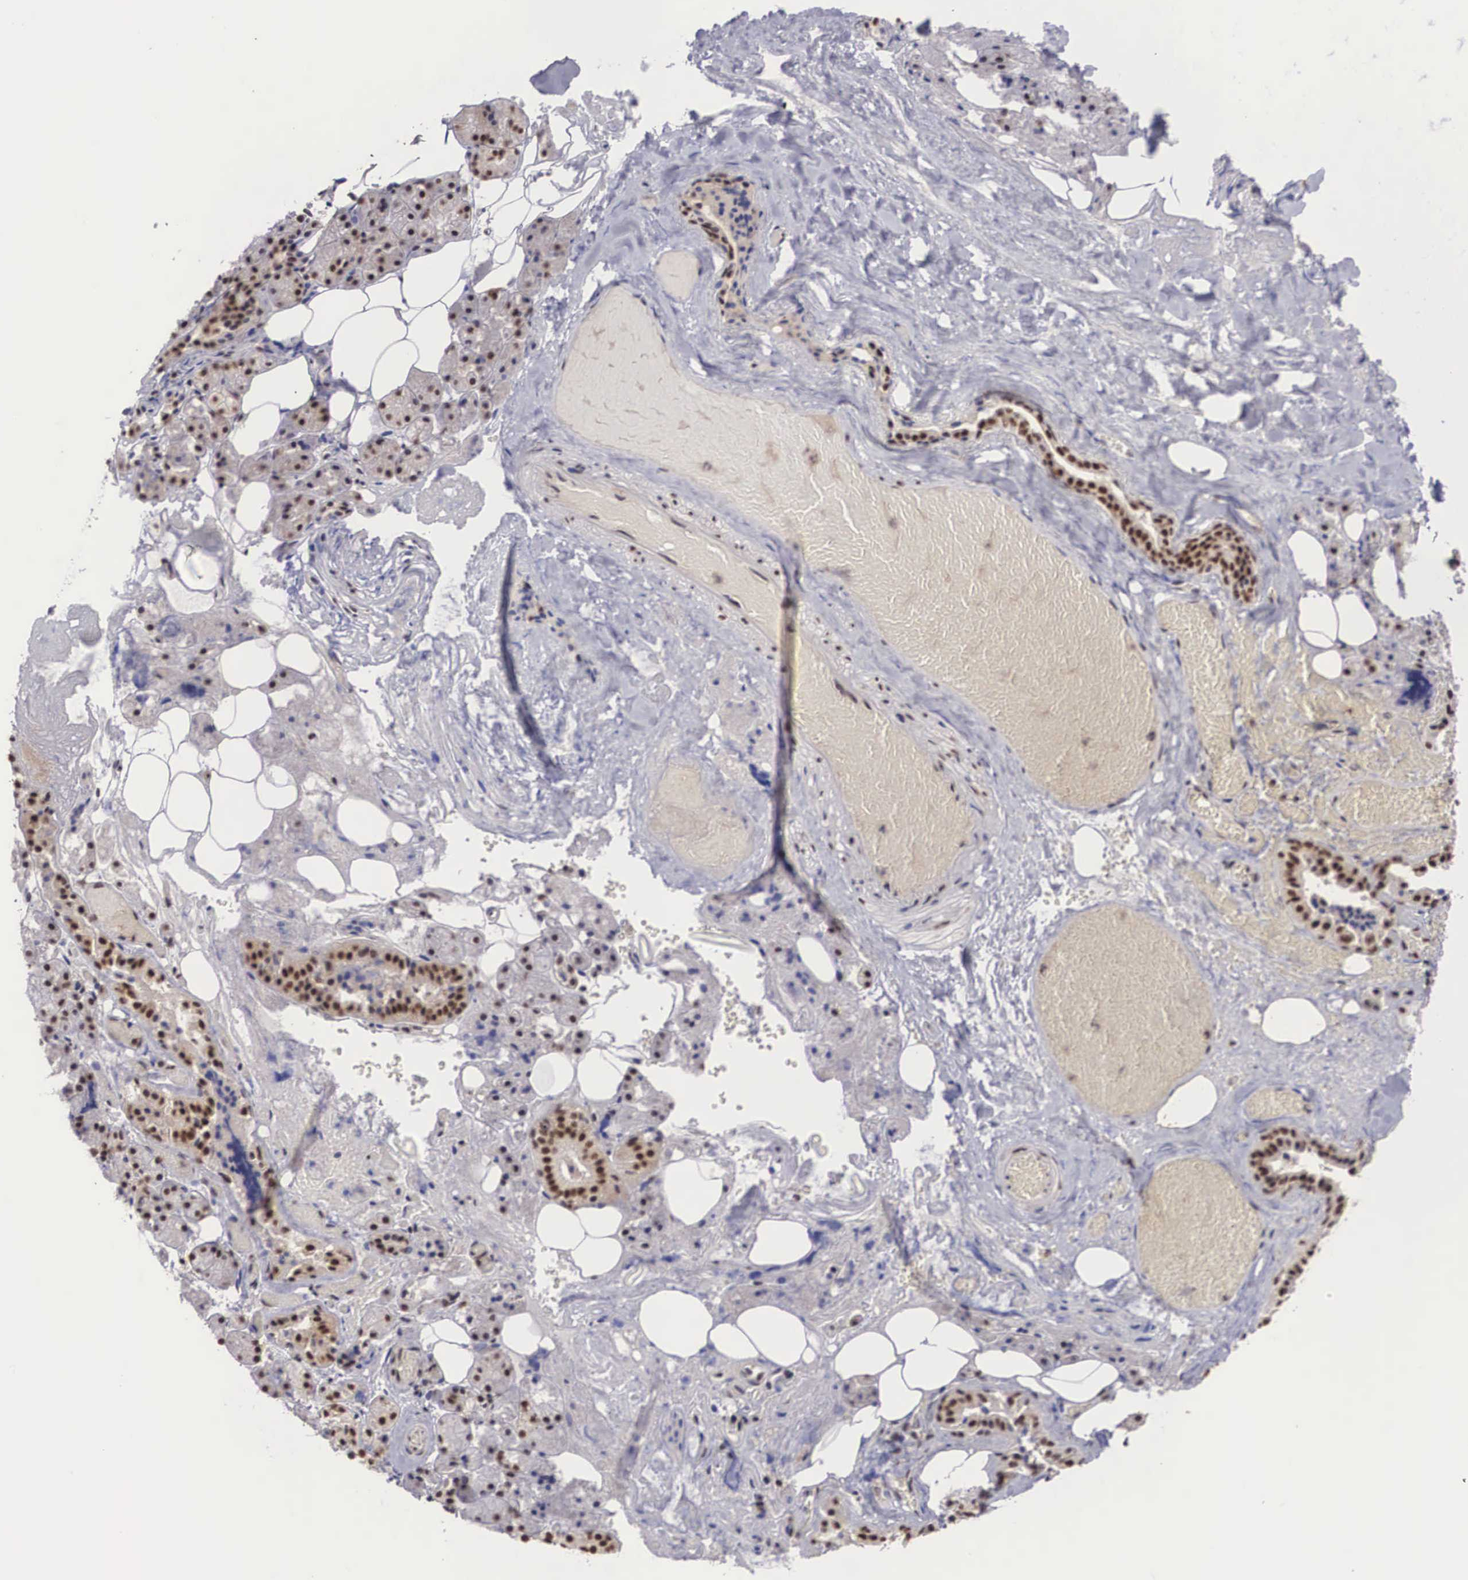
{"staining": {"intensity": "strong", "quantity": ">75%", "location": "nuclear"}, "tissue": "salivary gland", "cell_type": "Glandular cells", "image_type": "normal", "snomed": [{"axis": "morphology", "description": "Normal tissue, NOS"}, {"axis": "topography", "description": "Salivary gland"}], "caption": "Immunohistochemistry micrograph of normal salivary gland: salivary gland stained using immunohistochemistry (IHC) shows high levels of strong protein expression localized specifically in the nuclear of glandular cells, appearing as a nuclear brown color.", "gene": "HTATSF1", "patient": {"sex": "female", "age": 55}}